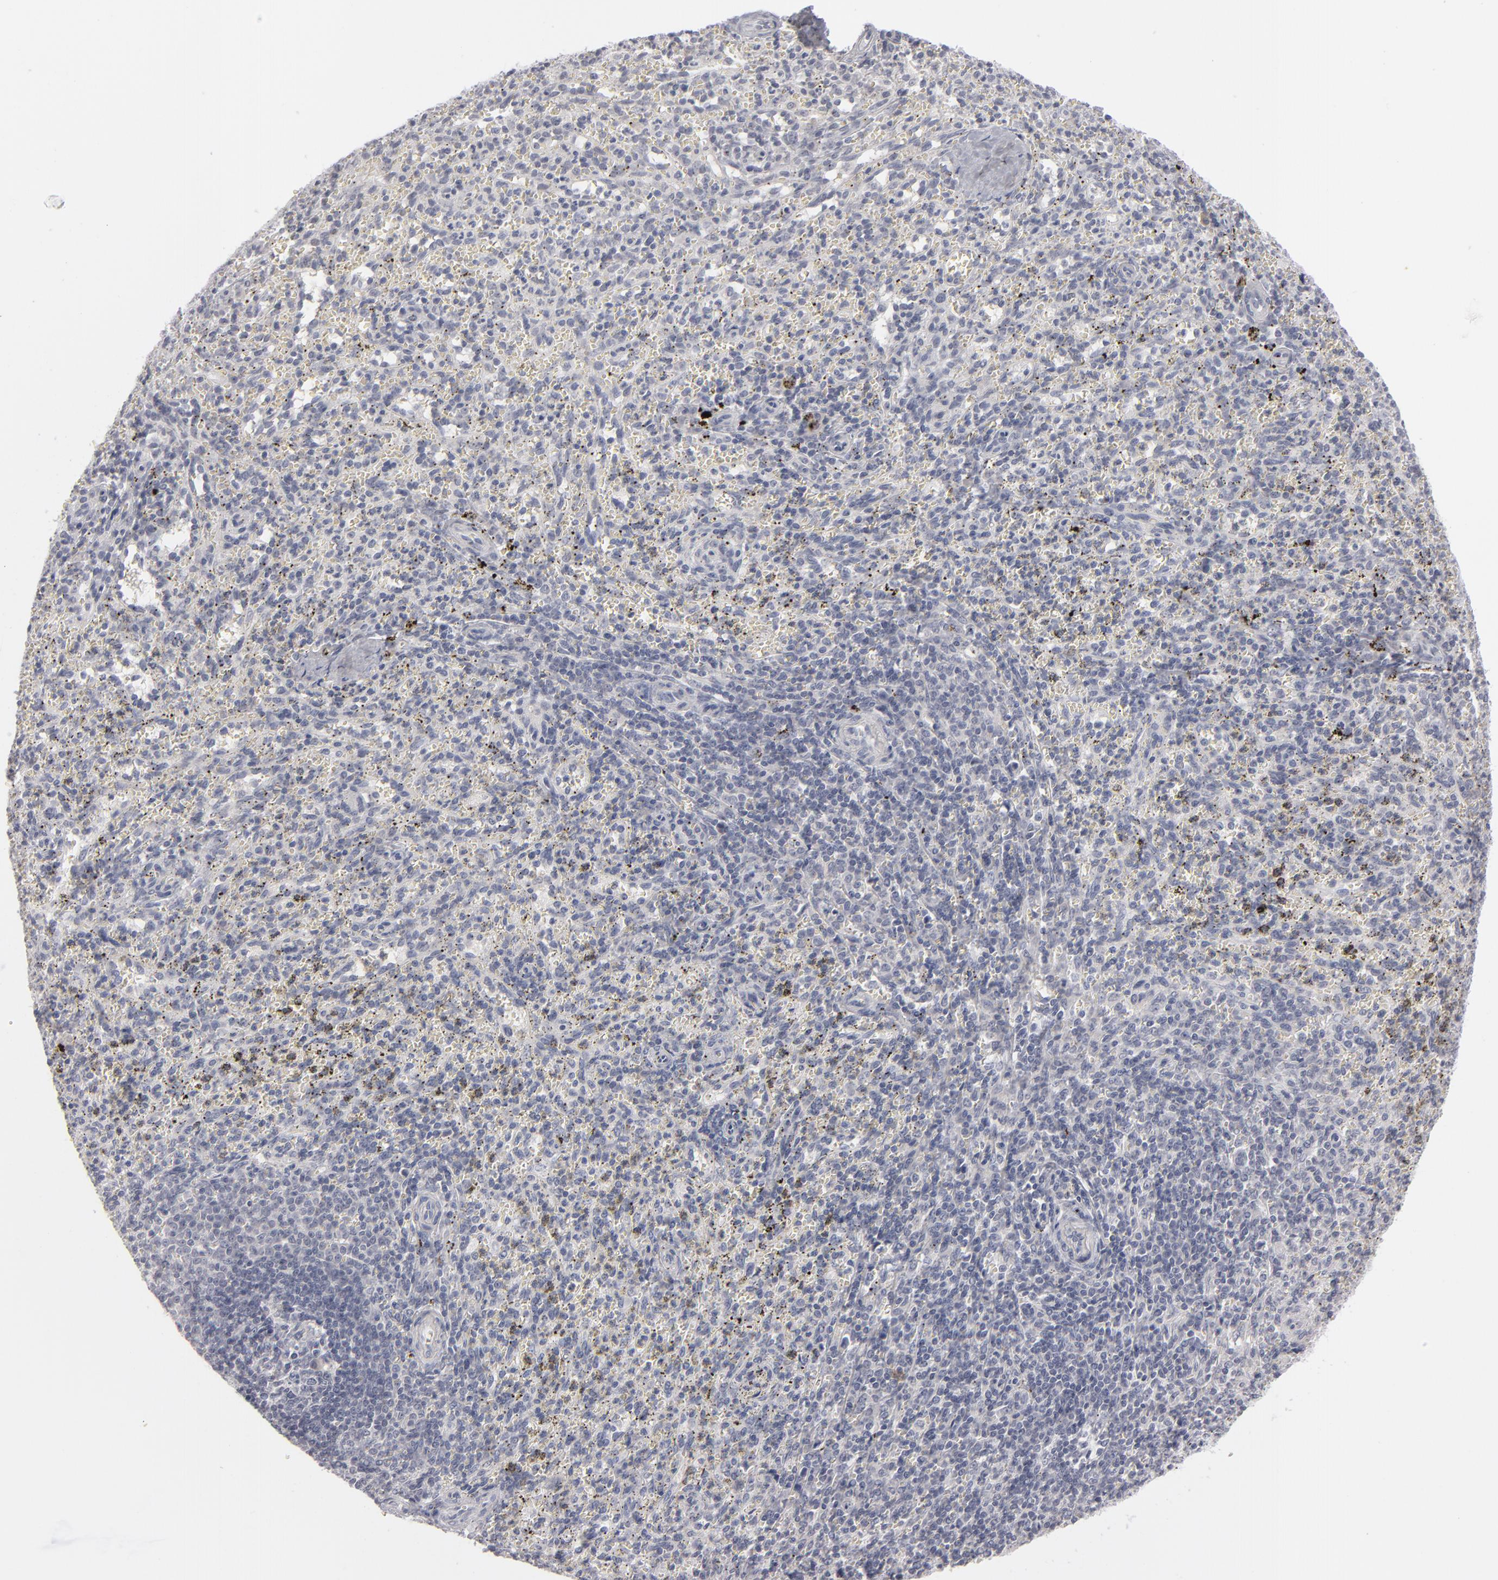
{"staining": {"intensity": "negative", "quantity": "none", "location": "none"}, "tissue": "spleen", "cell_type": "Cells in red pulp", "image_type": "normal", "snomed": [{"axis": "morphology", "description": "Normal tissue, NOS"}, {"axis": "topography", "description": "Spleen"}], "caption": "An immunohistochemistry micrograph of benign spleen is shown. There is no staining in cells in red pulp of spleen.", "gene": "KIAA1210", "patient": {"sex": "female", "age": 10}}